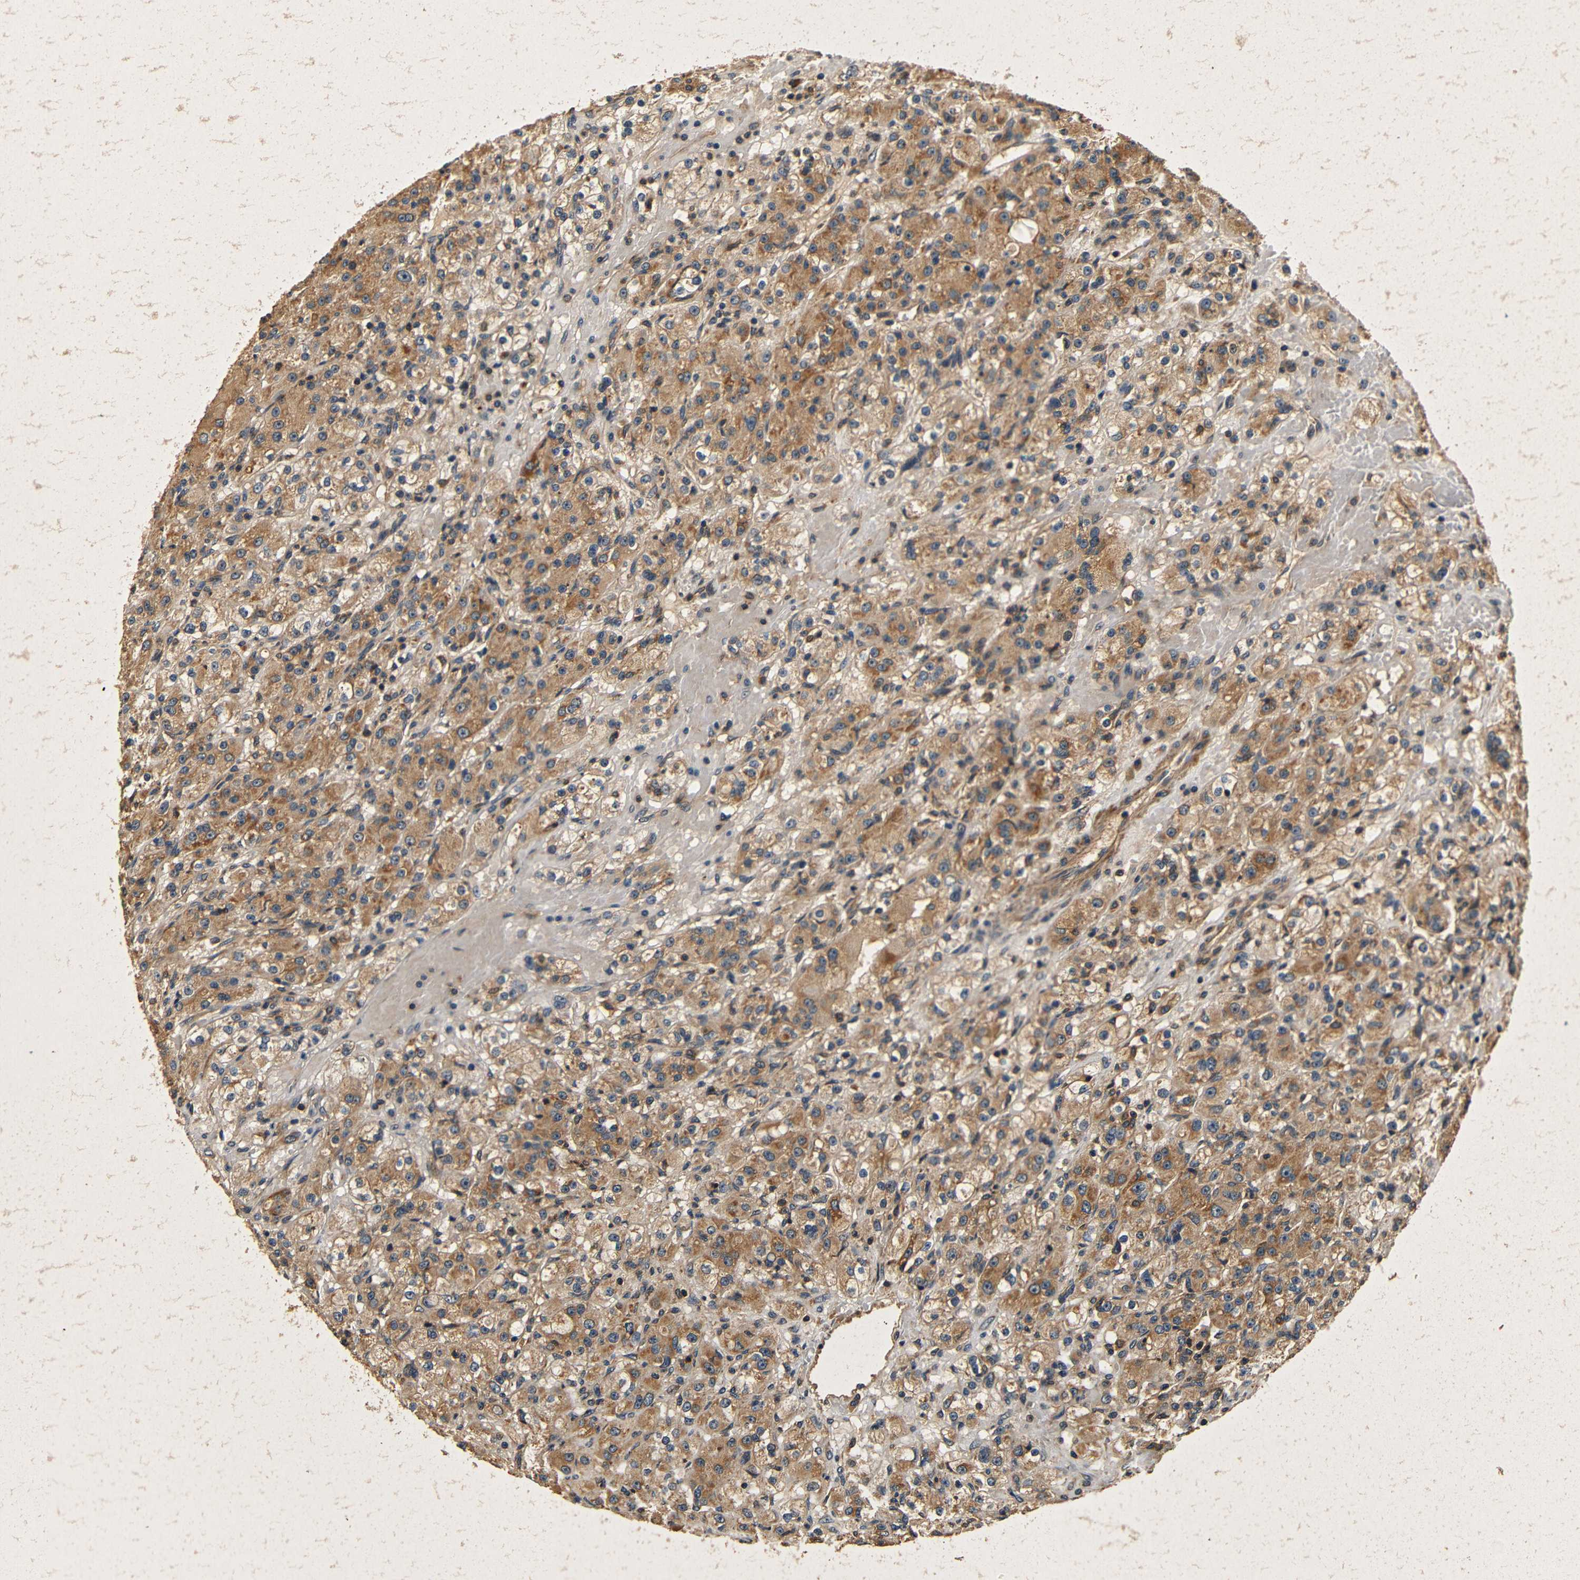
{"staining": {"intensity": "moderate", "quantity": ">75%", "location": "cytoplasmic/membranous"}, "tissue": "renal cancer", "cell_type": "Tumor cells", "image_type": "cancer", "snomed": [{"axis": "morphology", "description": "Normal tissue, NOS"}, {"axis": "morphology", "description": "Adenocarcinoma, NOS"}, {"axis": "topography", "description": "Kidney"}], "caption": "The immunohistochemical stain highlights moderate cytoplasmic/membranous positivity in tumor cells of adenocarcinoma (renal) tissue.", "gene": "MTX1", "patient": {"sex": "male", "age": 61}}